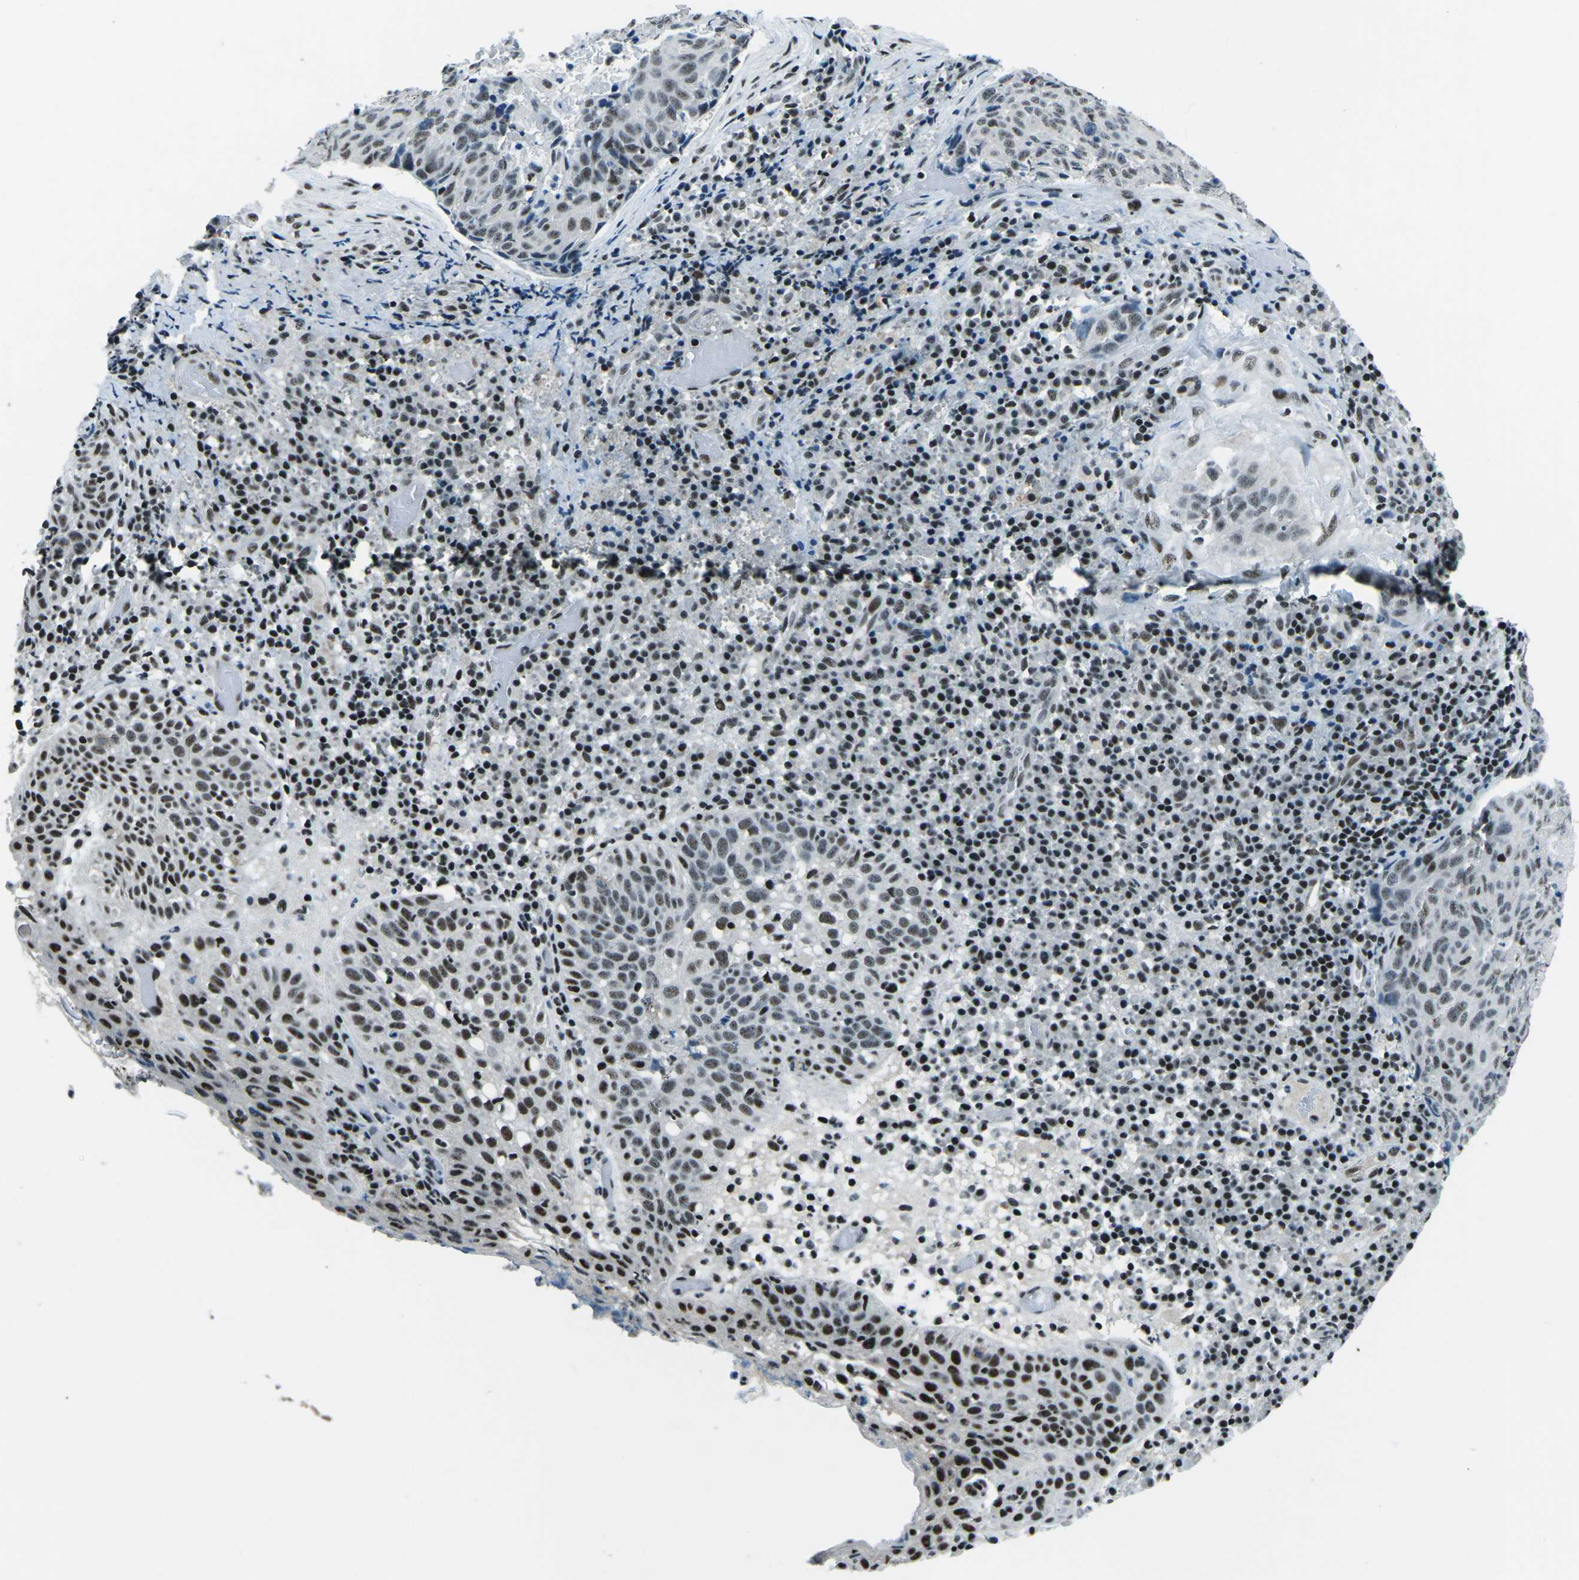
{"staining": {"intensity": "weak", "quantity": "25%-75%", "location": "nuclear"}, "tissue": "skin cancer", "cell_type": "Tumor cells", "image_type": "cancer", "snomed": [{"axis": "morphology", "description": "Squamous cell carcinoma in situ, NOS"}, {"axis": "morphology", "description": "Squamous cell carcinoma, NOS"}, {"axis": "topography", "description": "Skin"}], "caption": "Immunohistochemical staining of human squamous cell carcinoma (skin) demonstrates low levels of weak nuclear protein expression in about 25%-75% of tumor cells. The staining was performed using DAB (3,3'-diaminobenzidine) to visualize the protein expression in brown, while the nuclei were stained in blue with hematoxylin (Magnification: 20x).", "gene": "RBL2", "patient": {"sex": "male", "age": 93}}